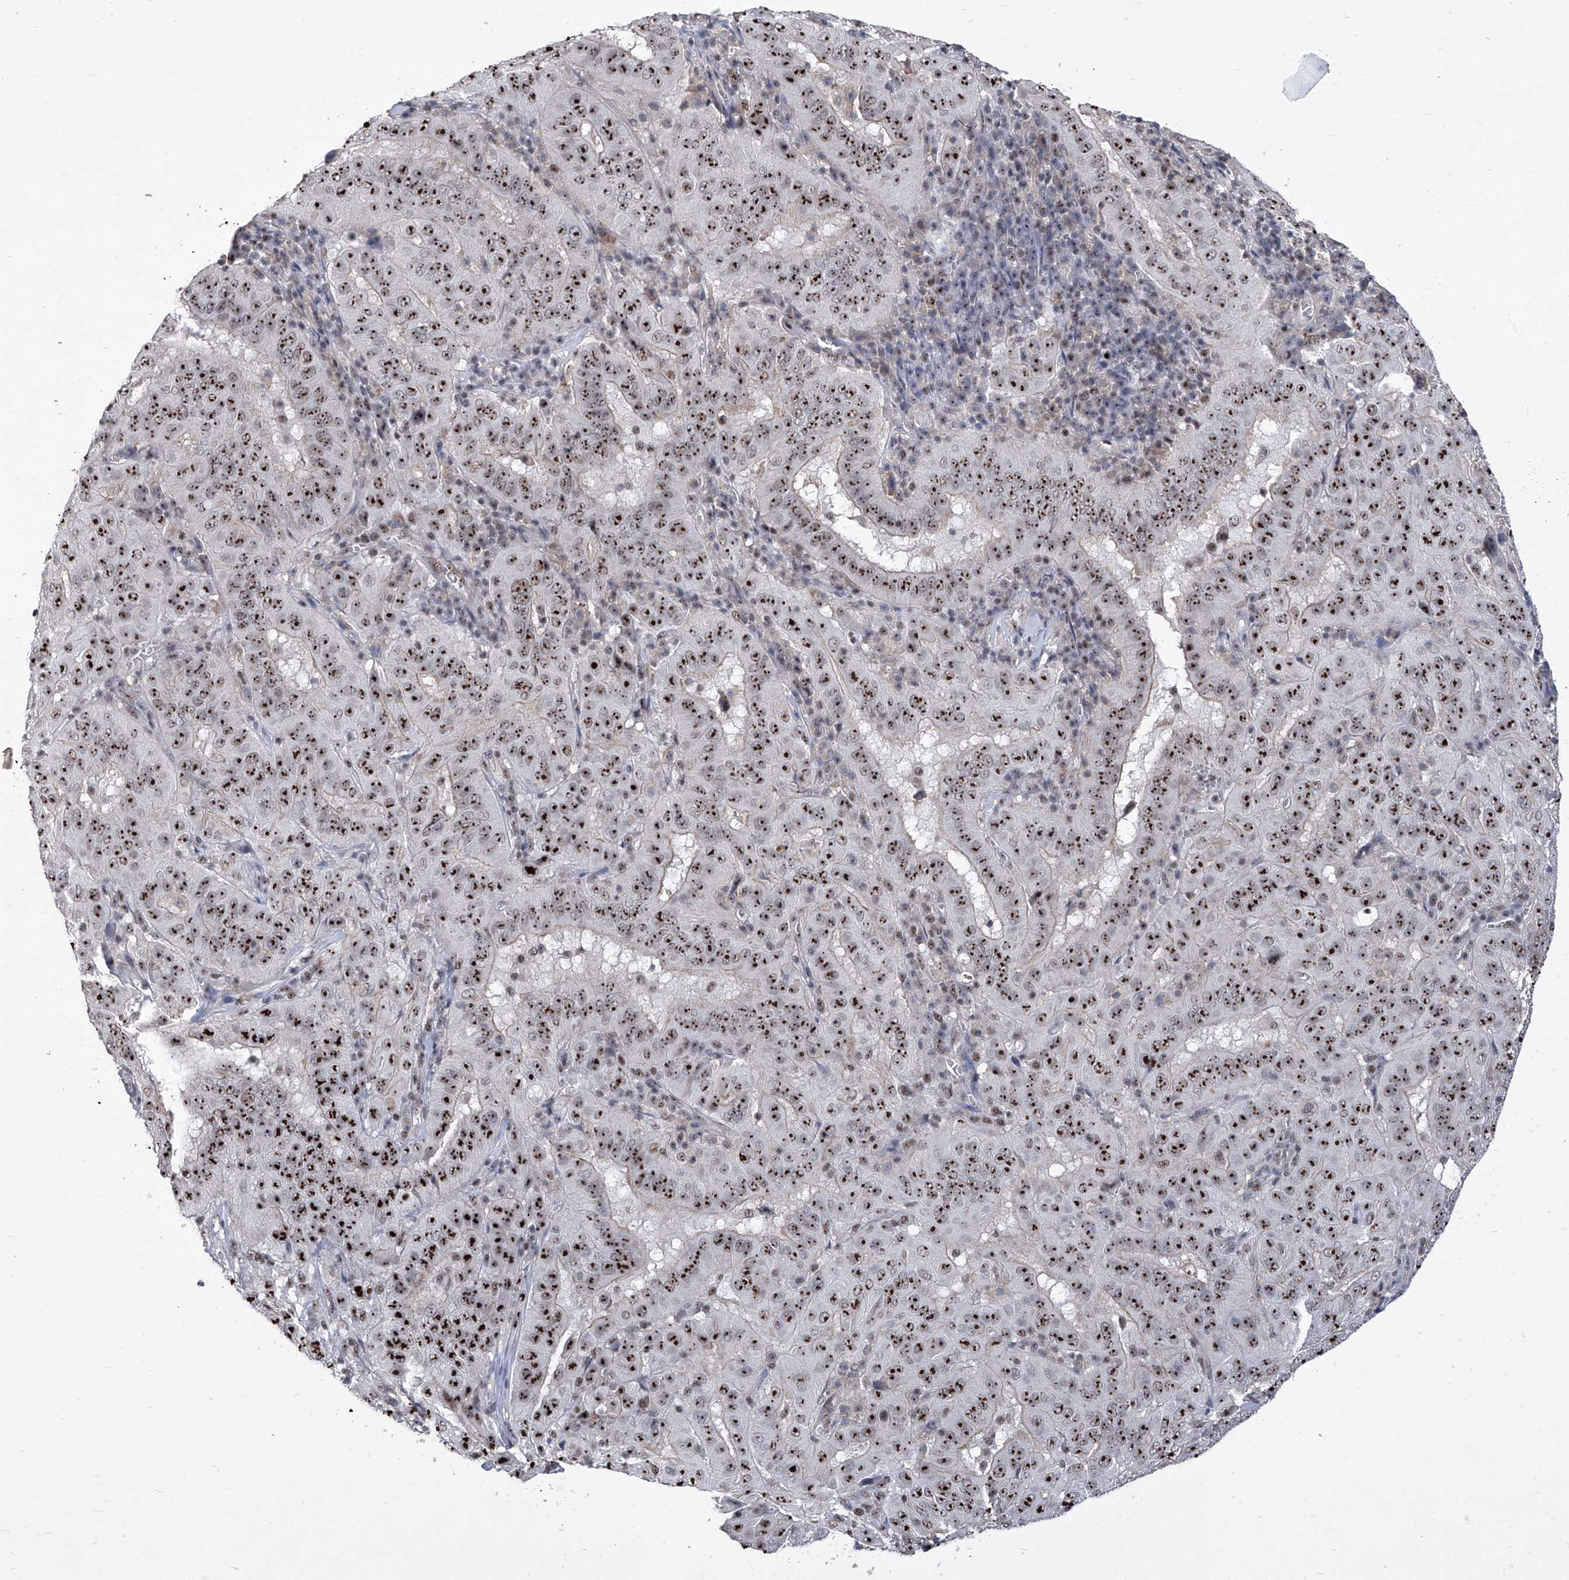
{"staining": {"intensity": "strong", "quantity": ">75%", "location": "nuclear"}, "tissue": "pancreatic cancer", "cell_type": "Tumor cells", "image_type": "cancer", "snomed": [{"axis": "morphology", "description": "Adenocarcinoma, NOS"}, {"axis": "topography", "description": "Pancreas"}], "caption": "Immunohistochemistry (DAB) staining of adenocarcinoma (pancreatic) displays strong nuclear protein expression in approximately >75% of tumor cells.", "gene": "CMTR1", "patient": {"sex": "male", "age": 63}}